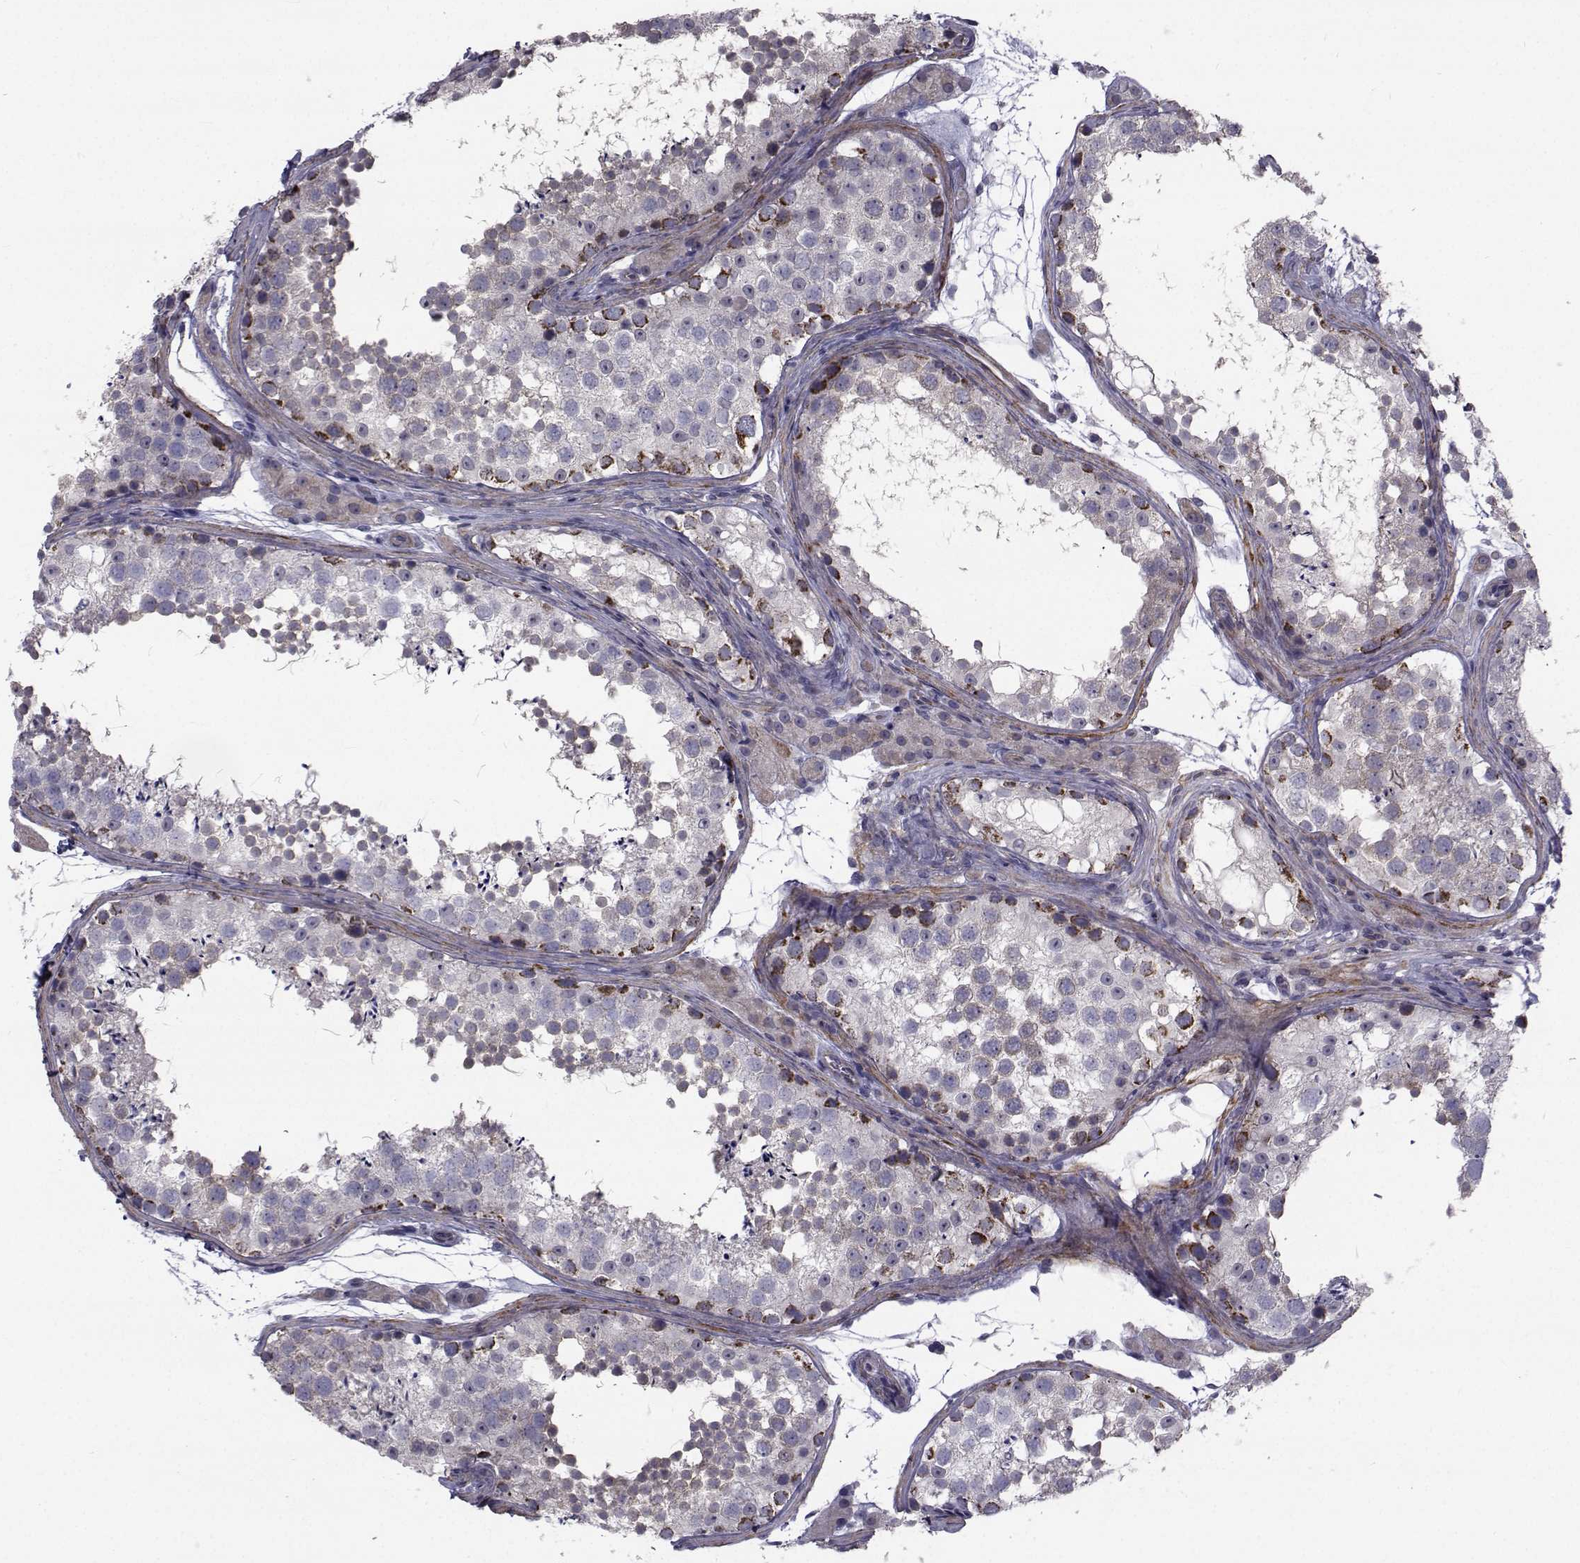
{"staining": {"intensity": "strong", "quantity": "<25%", "location": "cytoplasmic/membranous"}, "tissue": "testis", "cell_type": "Cells in seminiferous ducts", "image_type": "normal", "snomed": [{"axis": "morphology", "description": "Normal tissue, NOS"}, {"axis": "topography", "description": "Testis"}], "caption": "Immunohistochemistry (IHC) micrograph of benign testis stained for a protein (brown), which reveals medium levels of strong cytoplasmic/membranous positivity in about <25% of cells in seminiferous ducts.", "gene": "CFAP74", "patient": {"sex": "male", "age": 41}}